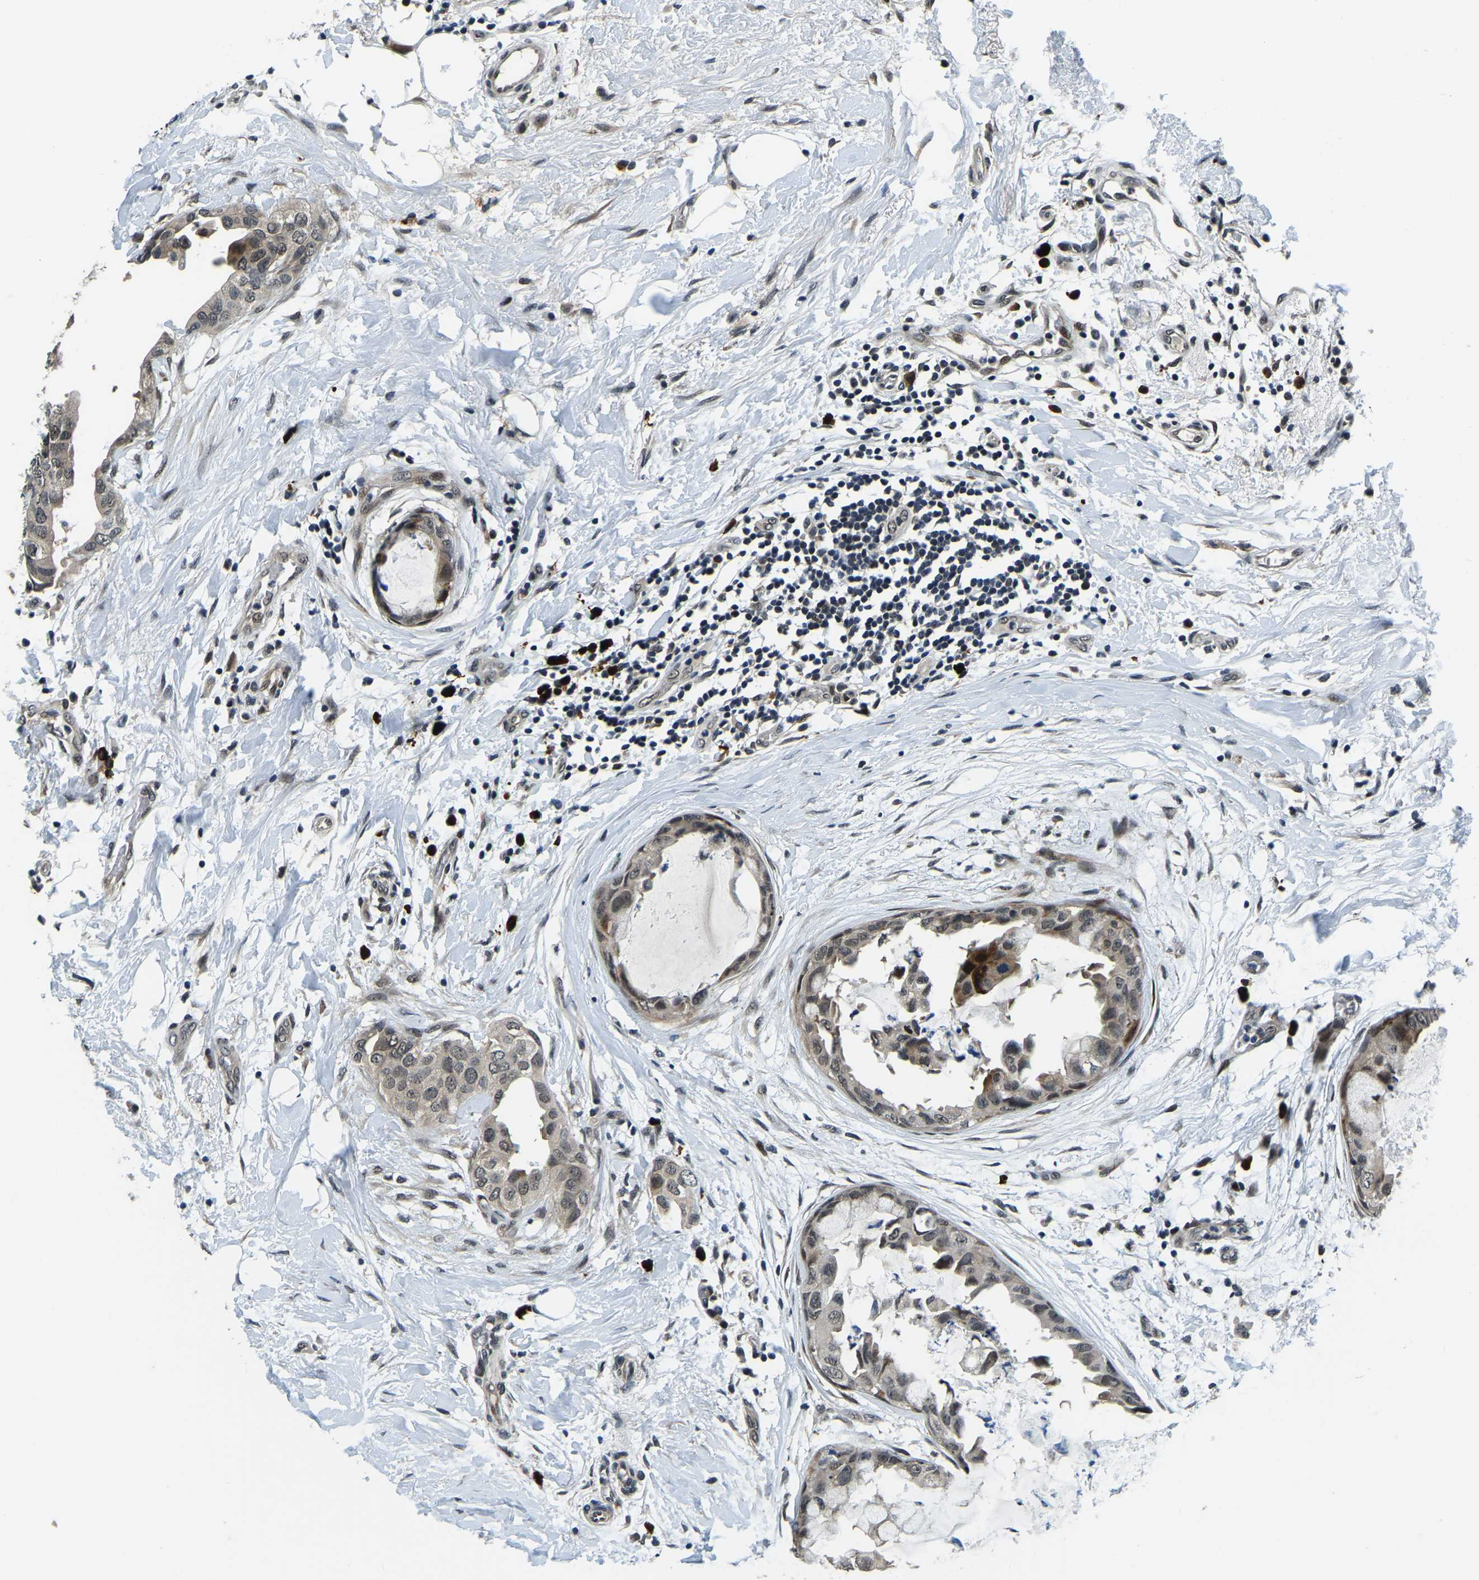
{"staining": {"intensity": "weak", "quantity": ">75%", "location": "nuclear"}, "tissue": "breast cancer", "cell_type": "Tumor cells", "image_type": "cancer", "snomed": [{"axis": "morphology", "description": "Duct carcinoma"}, {"axis": "topography", "description": "Breast"}], "caption": "A low amount of weak nuclear expression is identified in about >75% of tumor cells in intraductal carcinoma (breast) tissue. (DAB IHC, brown staining for protein, blue staining for nuclei).", "gene": "ING2", "patient": {"sex": "female", "age": 40}}